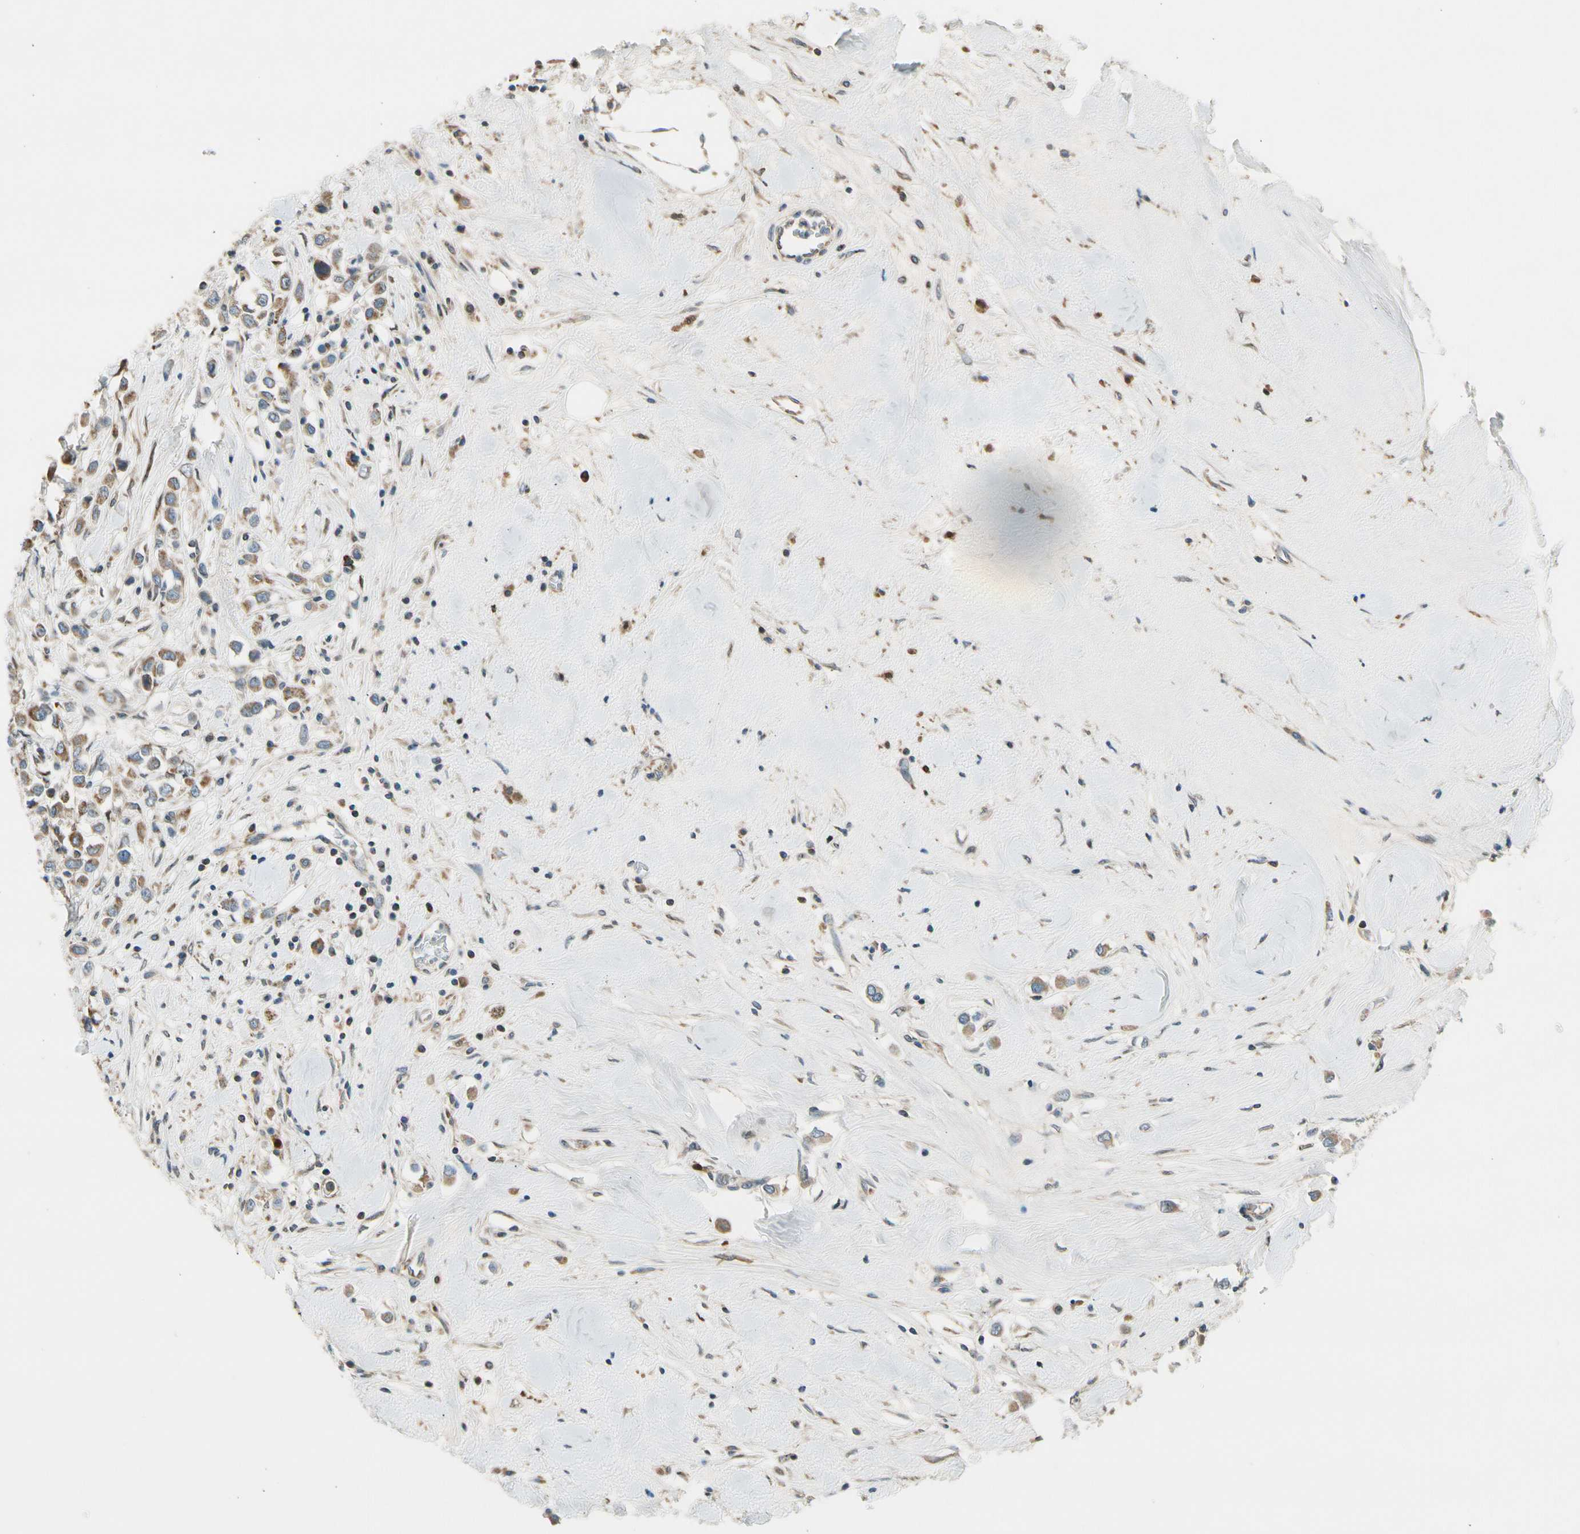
{"staining": {"intensity": "moderate", "quantity": ">75%", "location": "cytoplasmic/membranous"}, "tissue": "breast cancer", "cell_type": "Tumor cells", "image_type": "cancer", "snomed": [{"axis": "morphology", "description": "Duct carcinoma"}, {"axis": "topography", "description": "Breast"}], "caption": "A medium amount of moderate cytoplasmic/membranous staining is seen in approximately >75% of tumor cells in infiltrating ductal carcinoma (breast) tissue.", "gene": "NPHP3", "patient": {"sex": "female", "age": 61}}